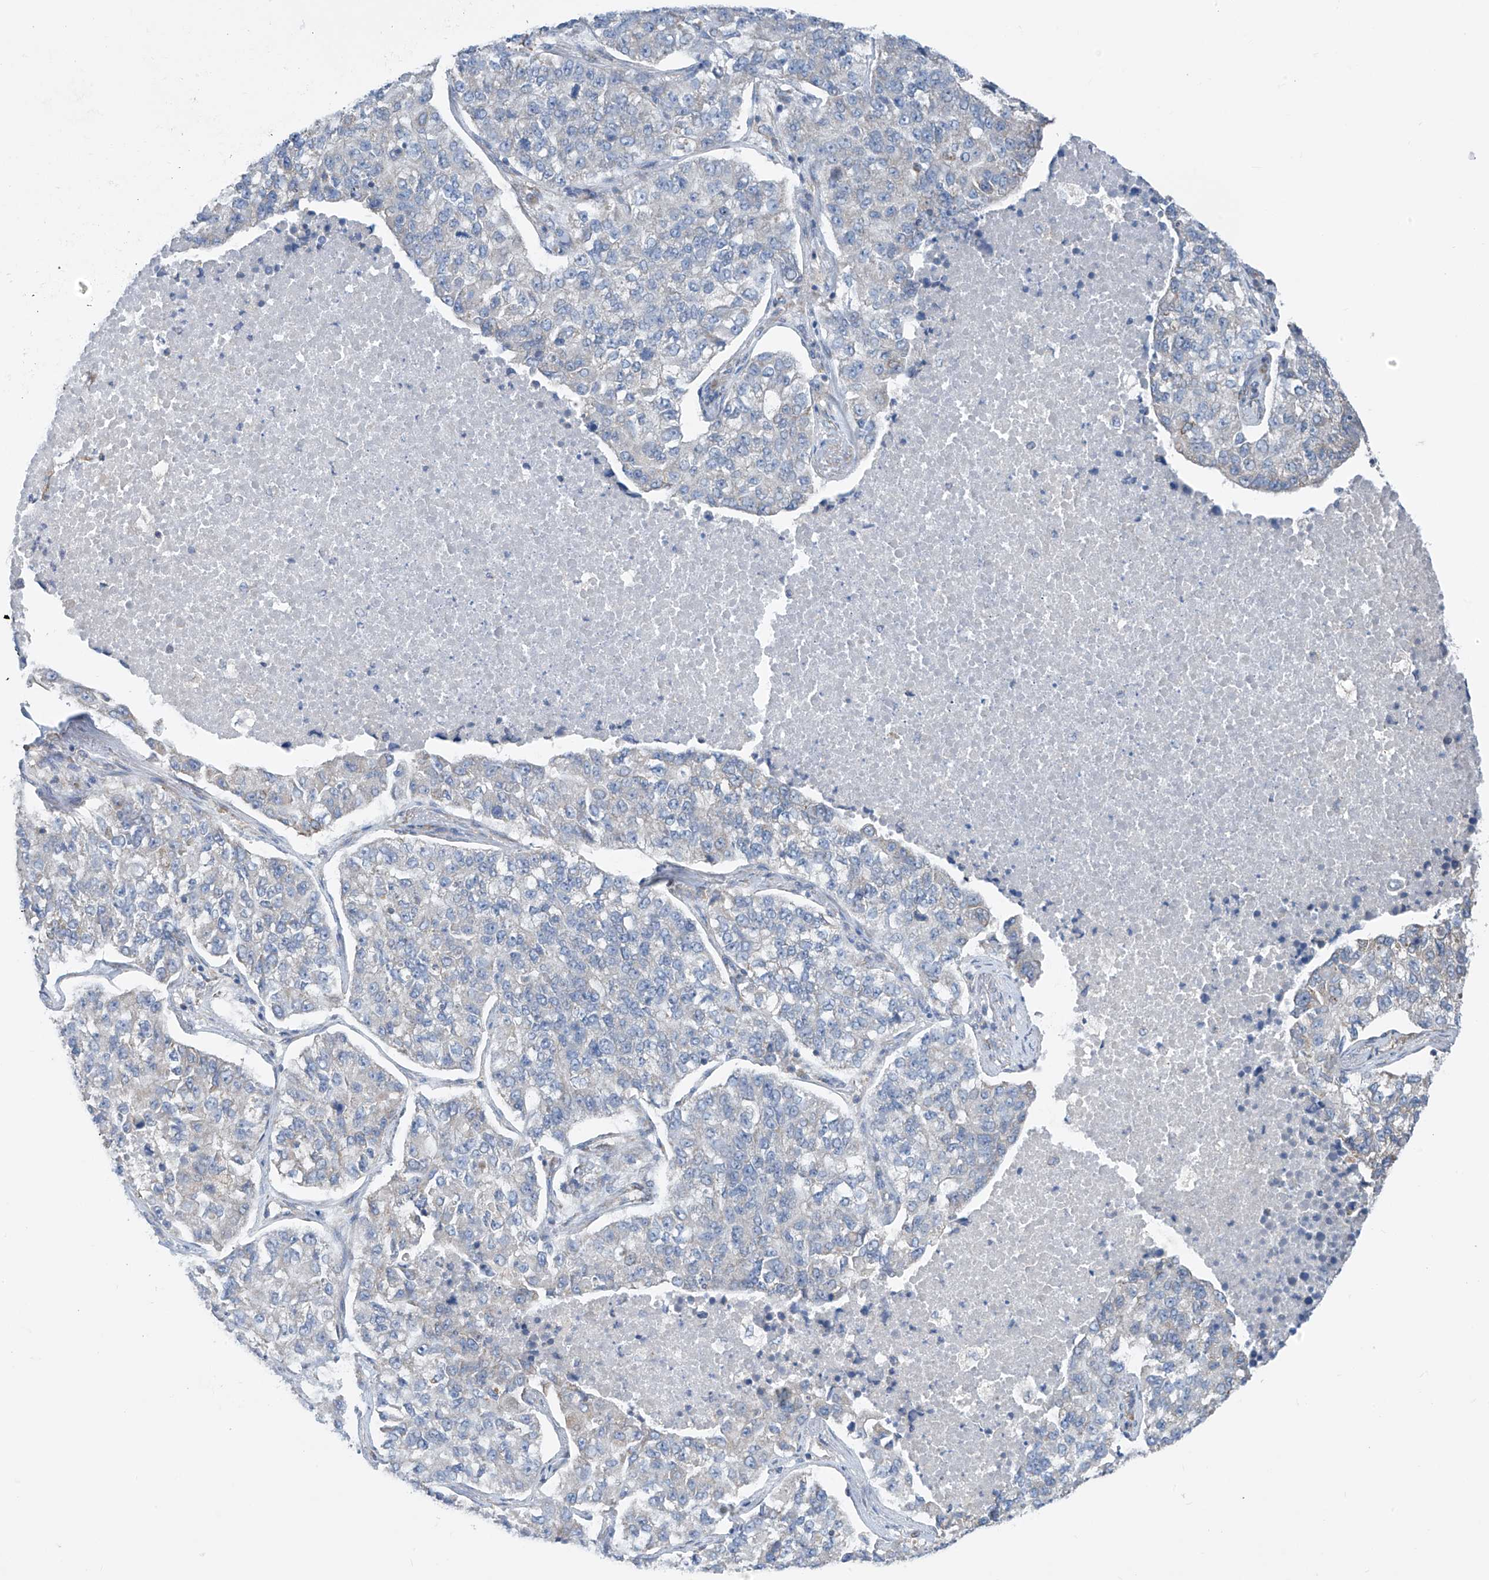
{"staining": {"intensity": "negative", "quantity": "none", "location": "none"}, "tissue": "lung cancer", "cell_type": "Tumor cells", "image_type": "cancer", "snomed": [{"axis": "morphology", "description": "Adenocarcinoma, NOS"}, {"axis": "topography", "description": "Lung"}], "caption": "Tumor cells show no significant expression in lung adenocarcinoma.", "gene": "EOMES", "patient": {"sex": "male", "age": 49}}